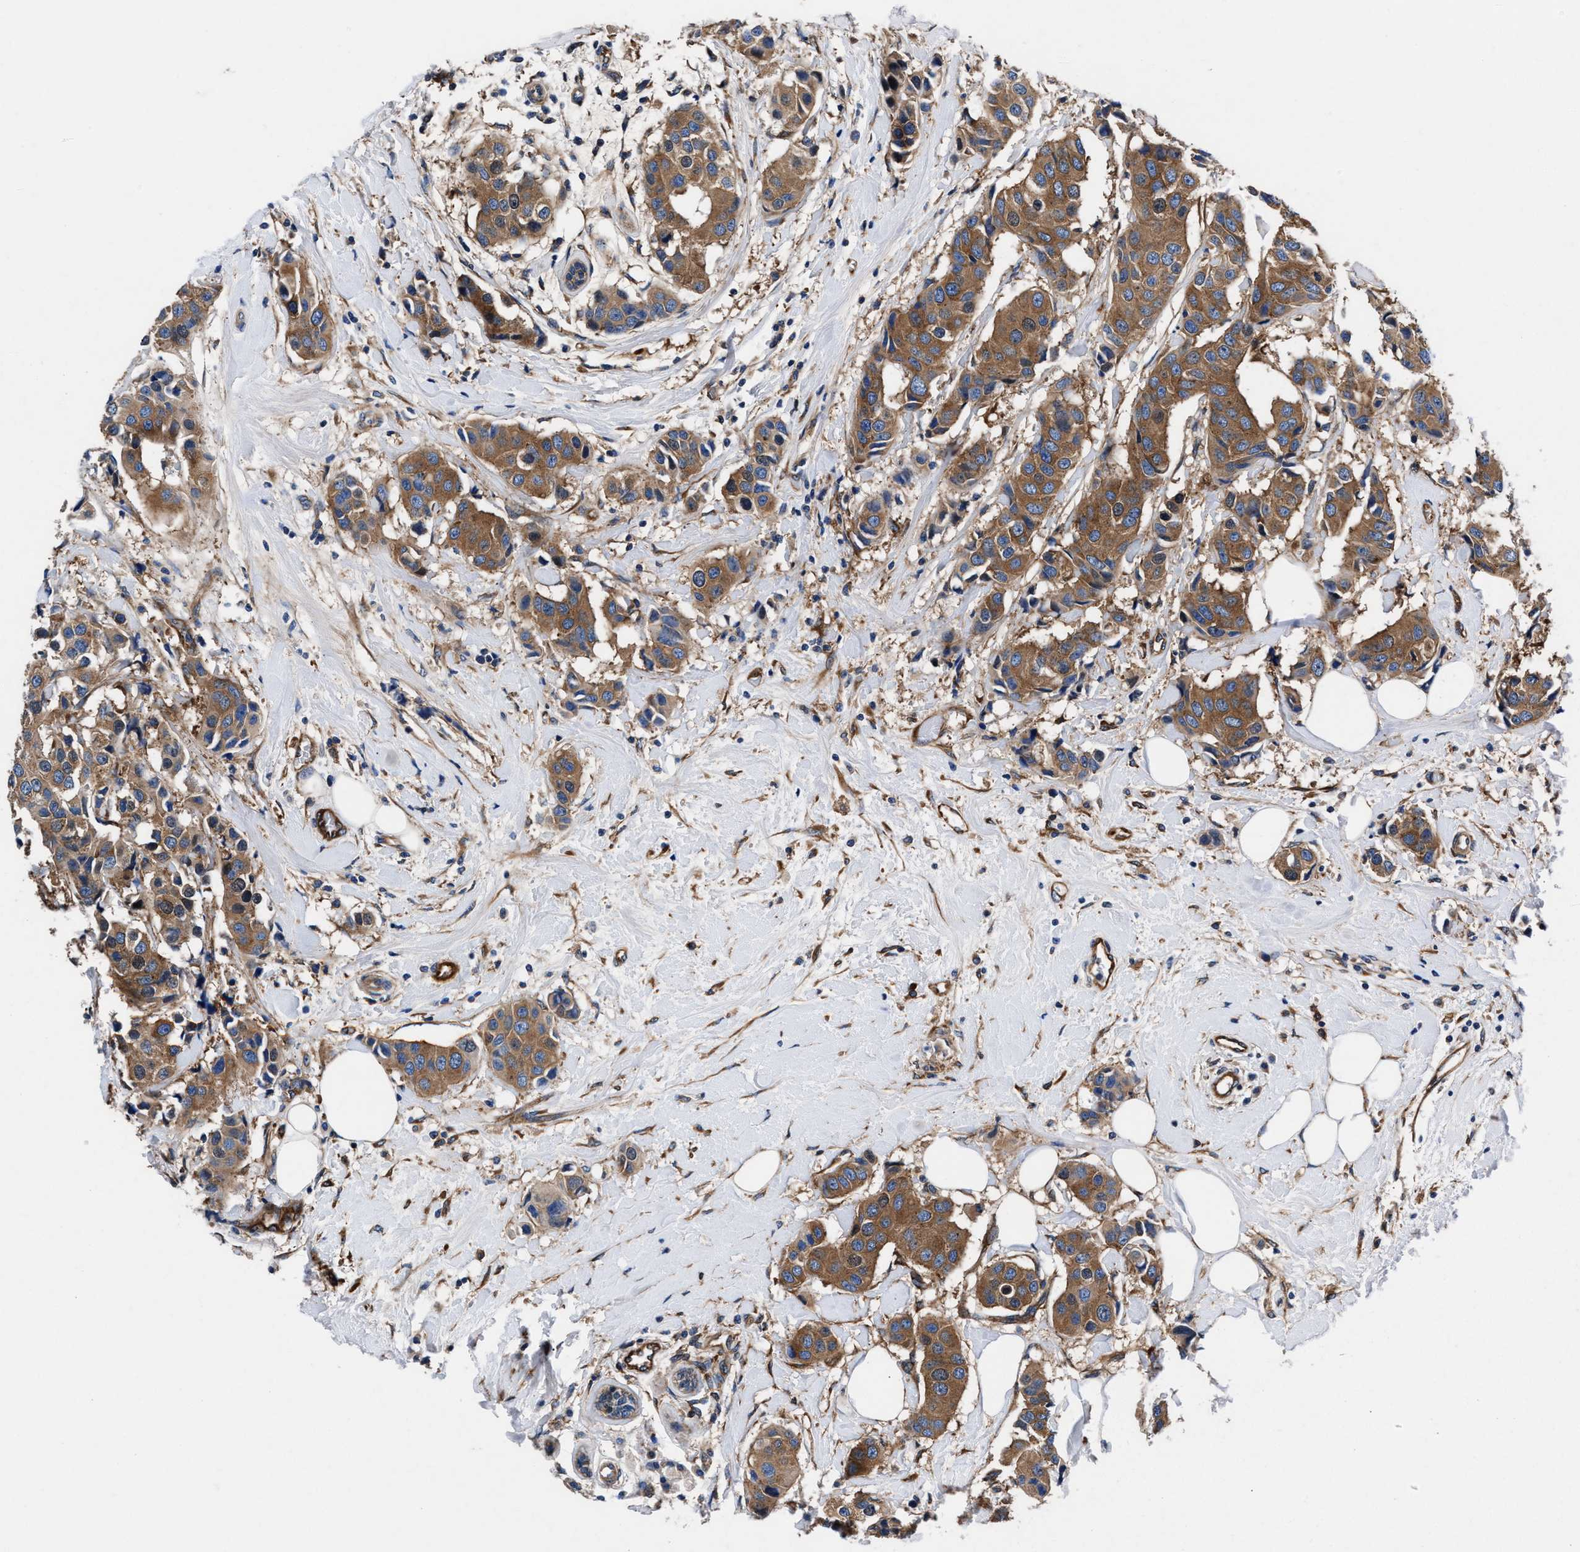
{"staining": {"intensity": "moderate", "quantity": ">75%", "location": "cytoplasmic/membranous"}, "tissue": "breast cancer", "cell_type": "Tumor cells", "image_type": "cancer", "snomed": [{"axis": "morphology", "description": "Normal tissue, NOS"}, {"axis": "morphology", "description": "Duct carcinoma"}, {"axis": "topography", "description": "Breast"}], "caption": "Breast cancer (infiltrating ductal carcinoma) stained with a brown dye reveals moderate cytoplasmic/membranous positive positivity in approximately >75% of tumor cells.", "gene": "SH3GL1", "patient": {"sex": "female", "age": 39}}